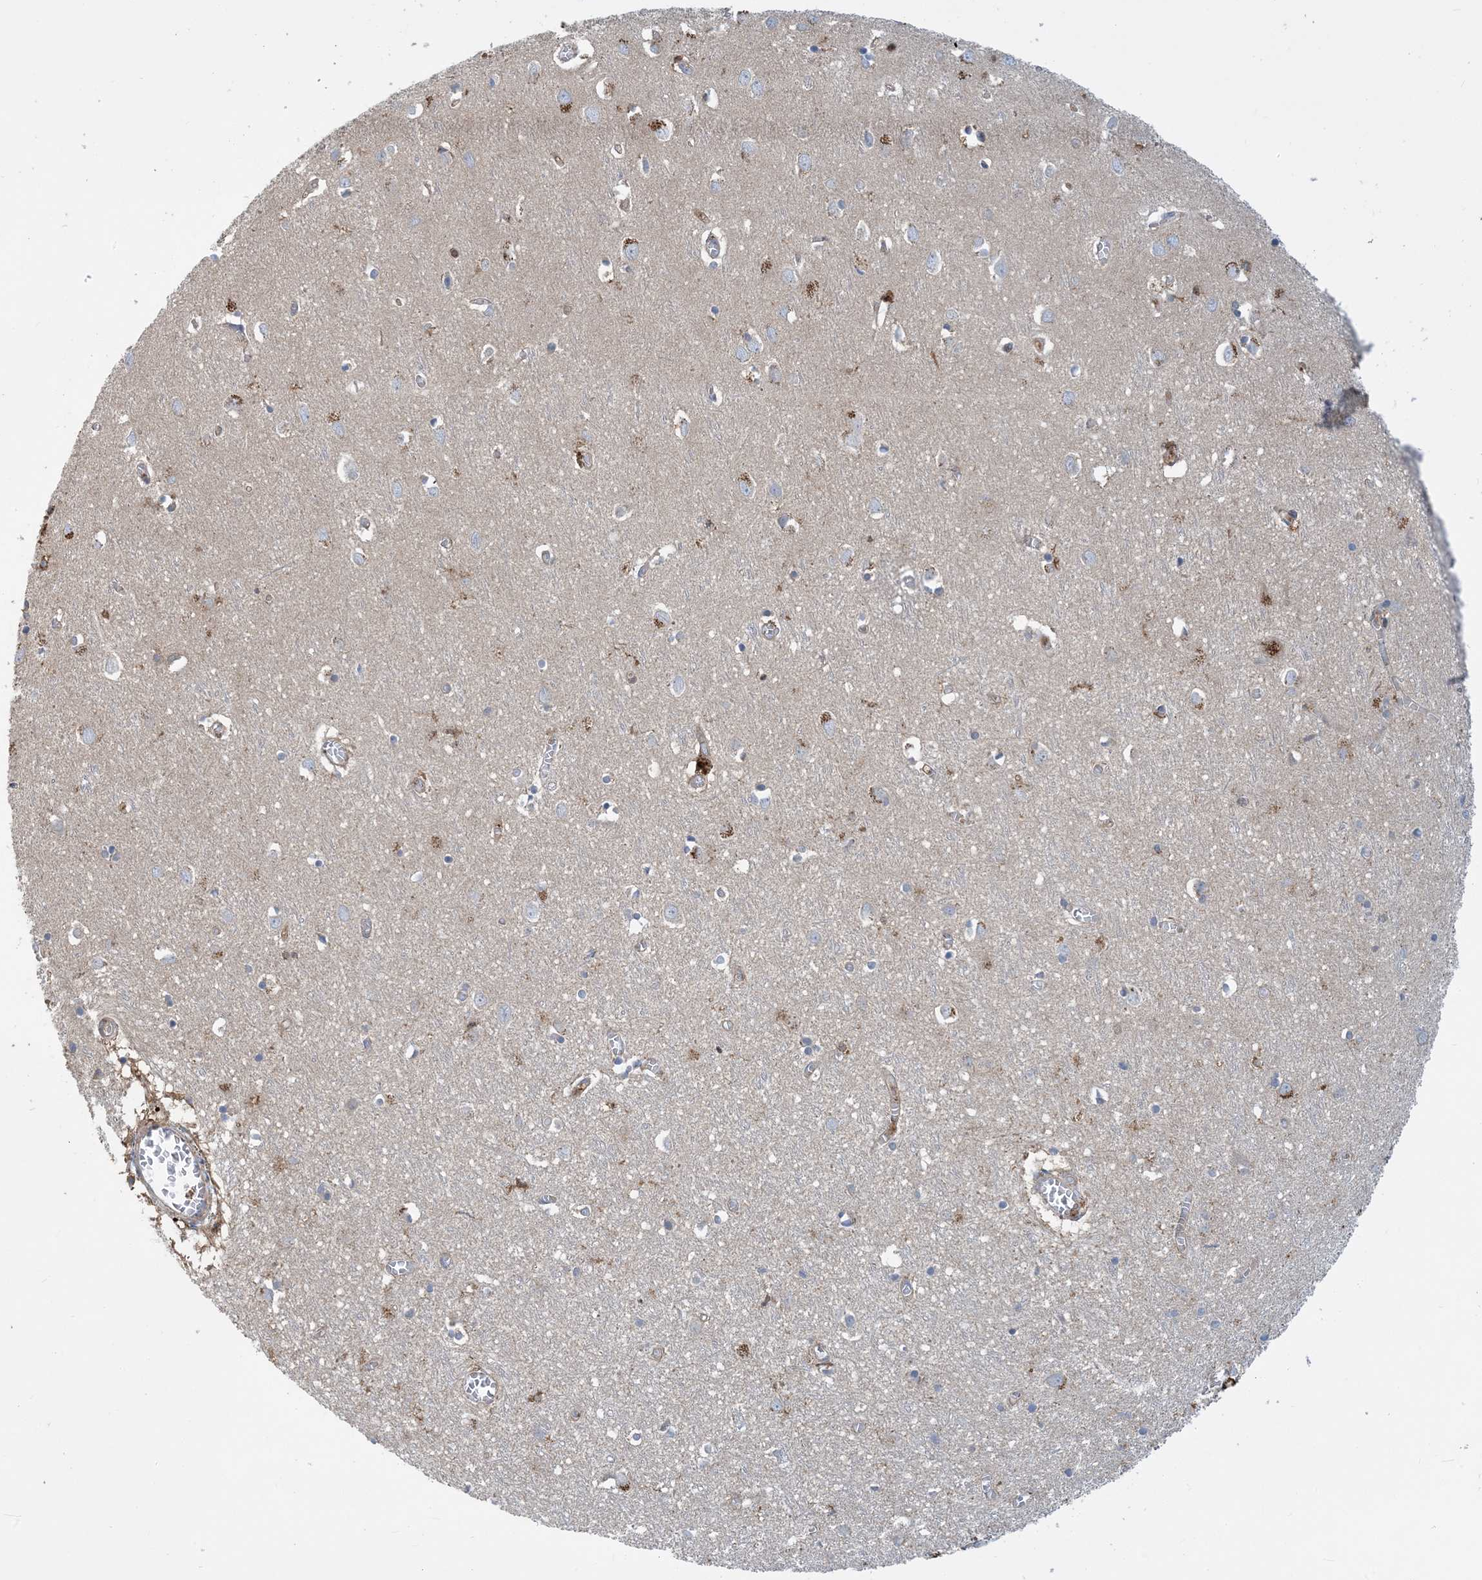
{"staining": {"intensity": "negative", "quantity": "none", "location": "none"}, "tissue": "cerebral cortex", "cell_type": "Endothelial cells", "image_type": "normal", "snomed": [{"axis": "morphology", "description": "Normal tissue, NOS"}, {"axis": "topography", "description": "Cerebral cortex"}], "caption": "This histopathology image is of unremarkable cerebral cortex stained with immunohistochemistry (IHC) to label a protein in brown with the nuclei are counter-stained blue. There is no positivity in endothelial cells.", "gene": "SFMBT2", "patient": {"sex": "female", "age": 64}}